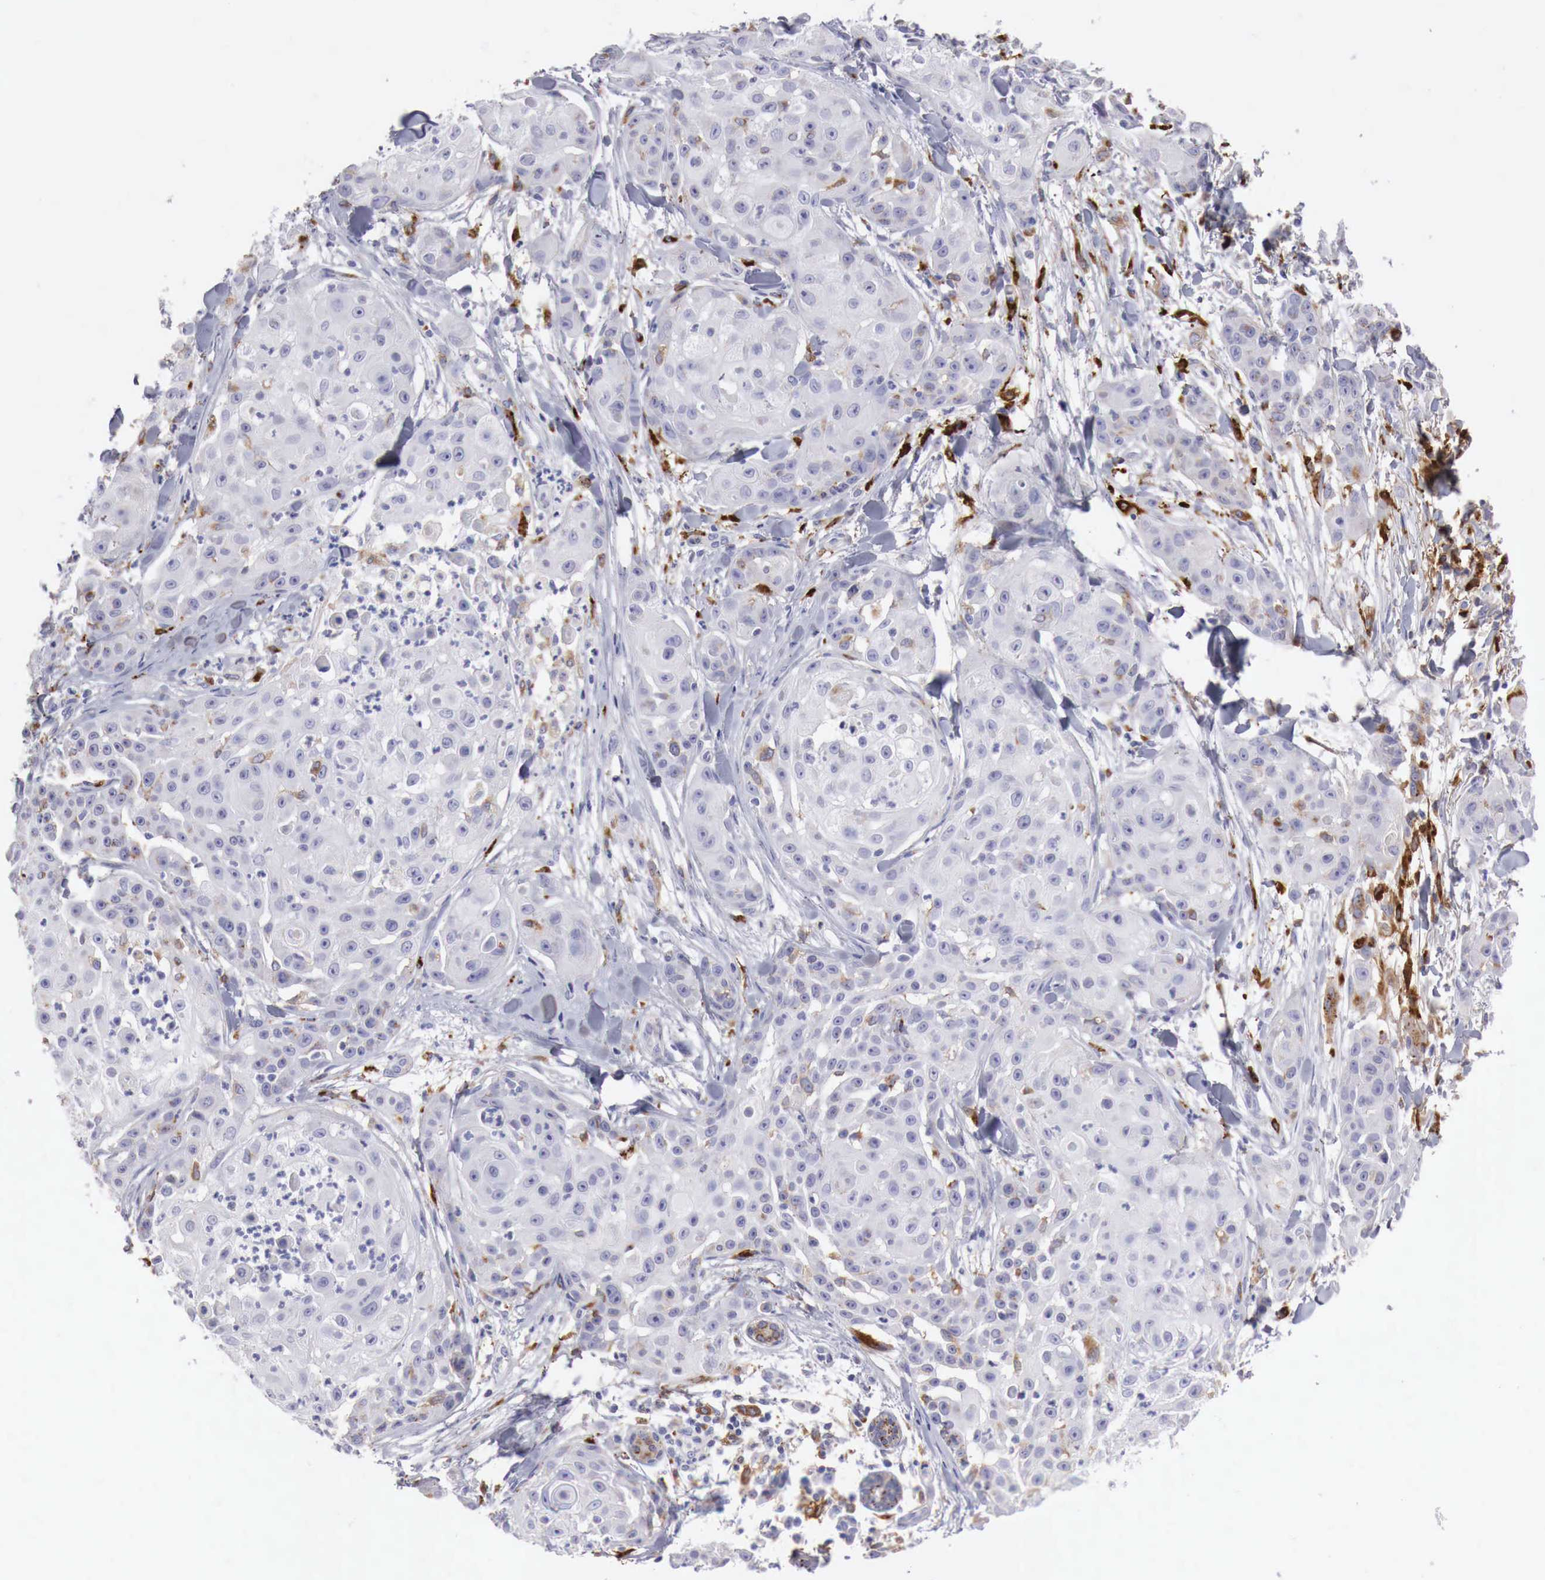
{"staining": {"intensity": "weak", "quantity": "<25%", "location": "cytoplasmic/membranous"}, "tissue": "skin cancer", "cell_type": "Tumor cells", "image_type": "cancer", "snomed": [{"axis": "morphology", "description": "Squamous cell carcinoma, NOS"}, {"axis": "topography", "description": "Skin"}], "caption": "Skin cancer stained for a protein using IHC reveals no positivity tumor cells.", "gene": "GLA", "patient": {"sex": "female", "age": 57}}